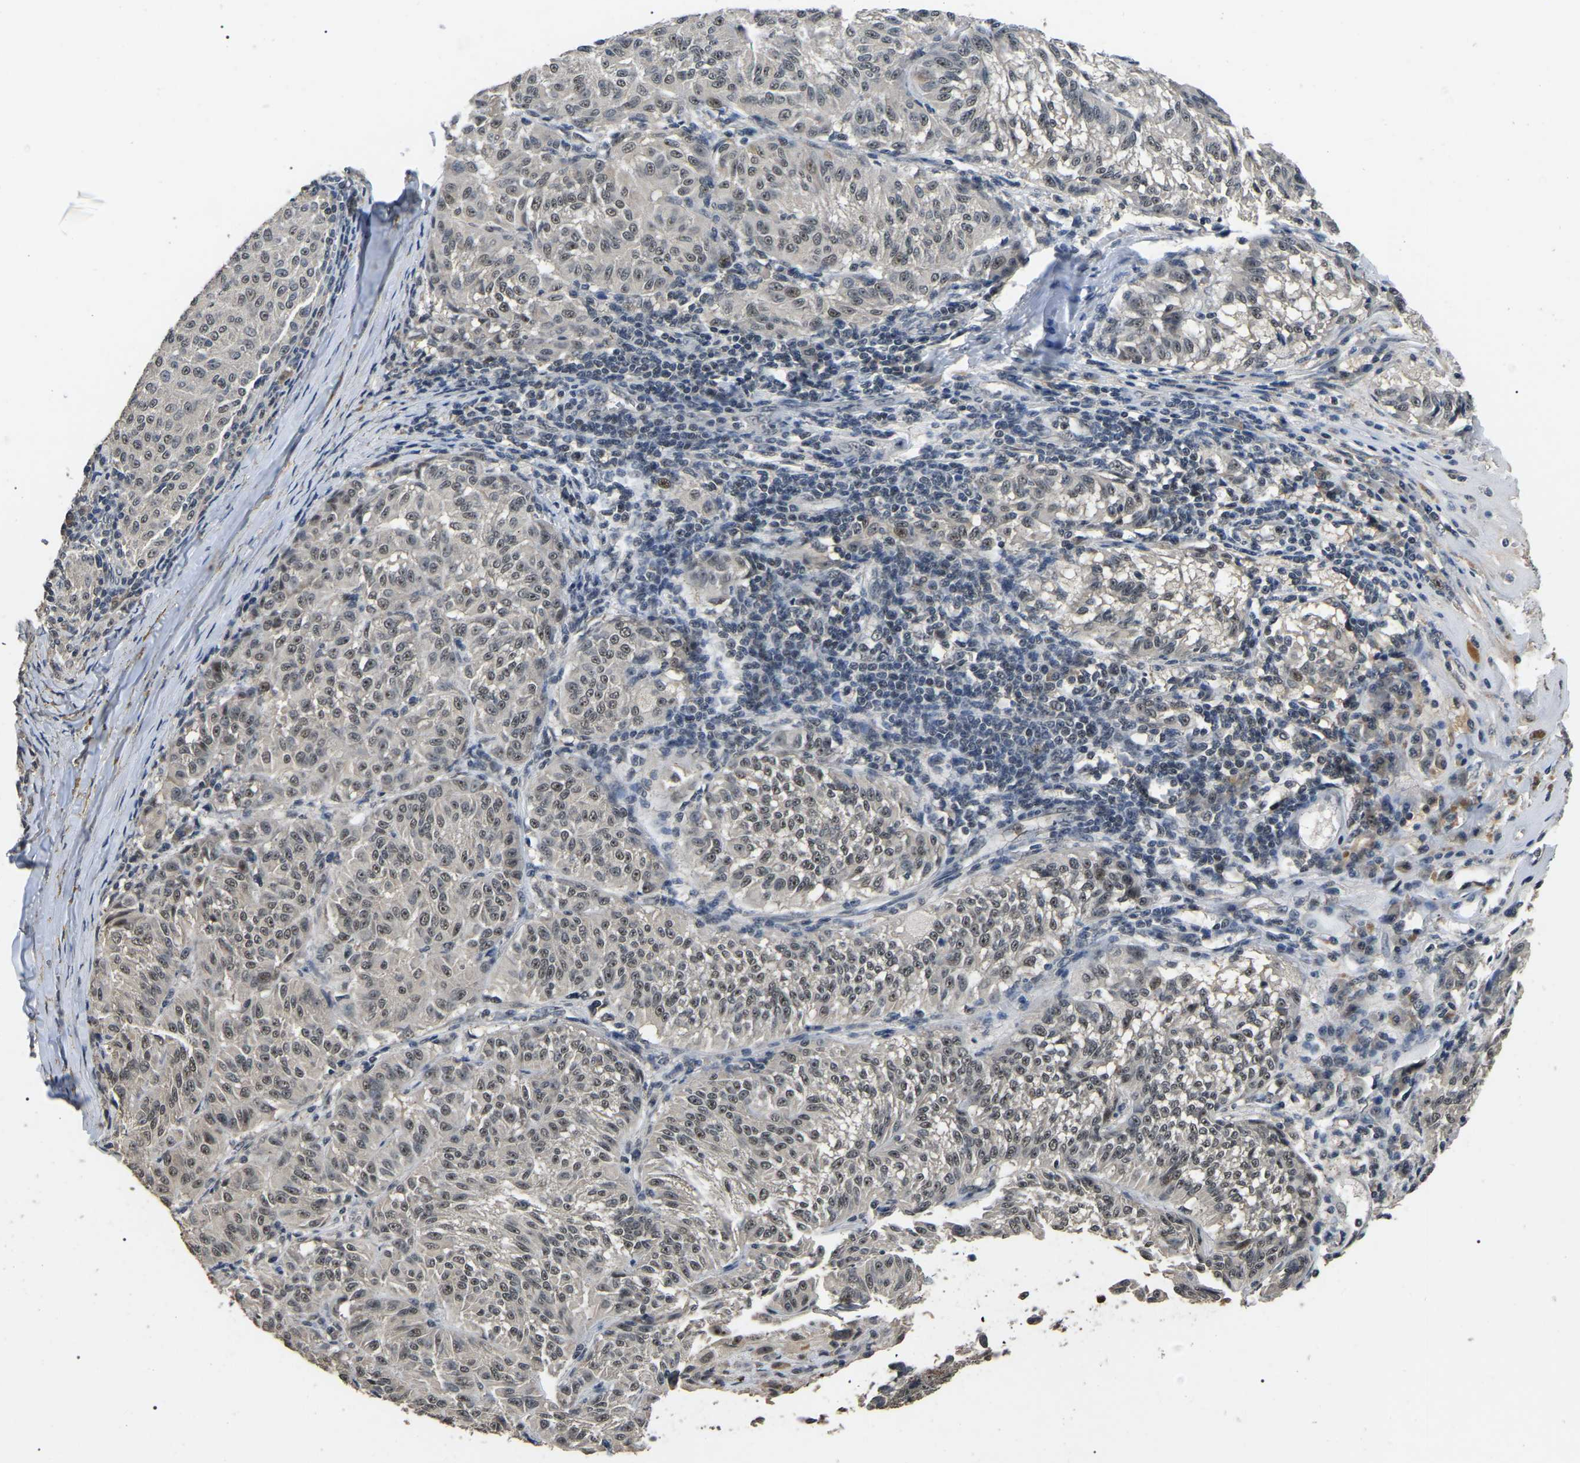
{"staining": {"intensity": "weak", "quantity": ">75%", "location": "nuclear"}, "tissue": "melanoma", "cell_type": "Tumor cells", "image_type": "cancer", "snomed": [{"axis": "morphology", "description": "Malignant melanoma, NOS"}, {"axis": "topography", "description": "Skin"}], "caption": "Human melanoma stained with a brown dye shows weak nuclear positive expression in about >75% of tumor cells.", "gene": "PPM1E", "patient": {"sex": "female", "age": 72}}